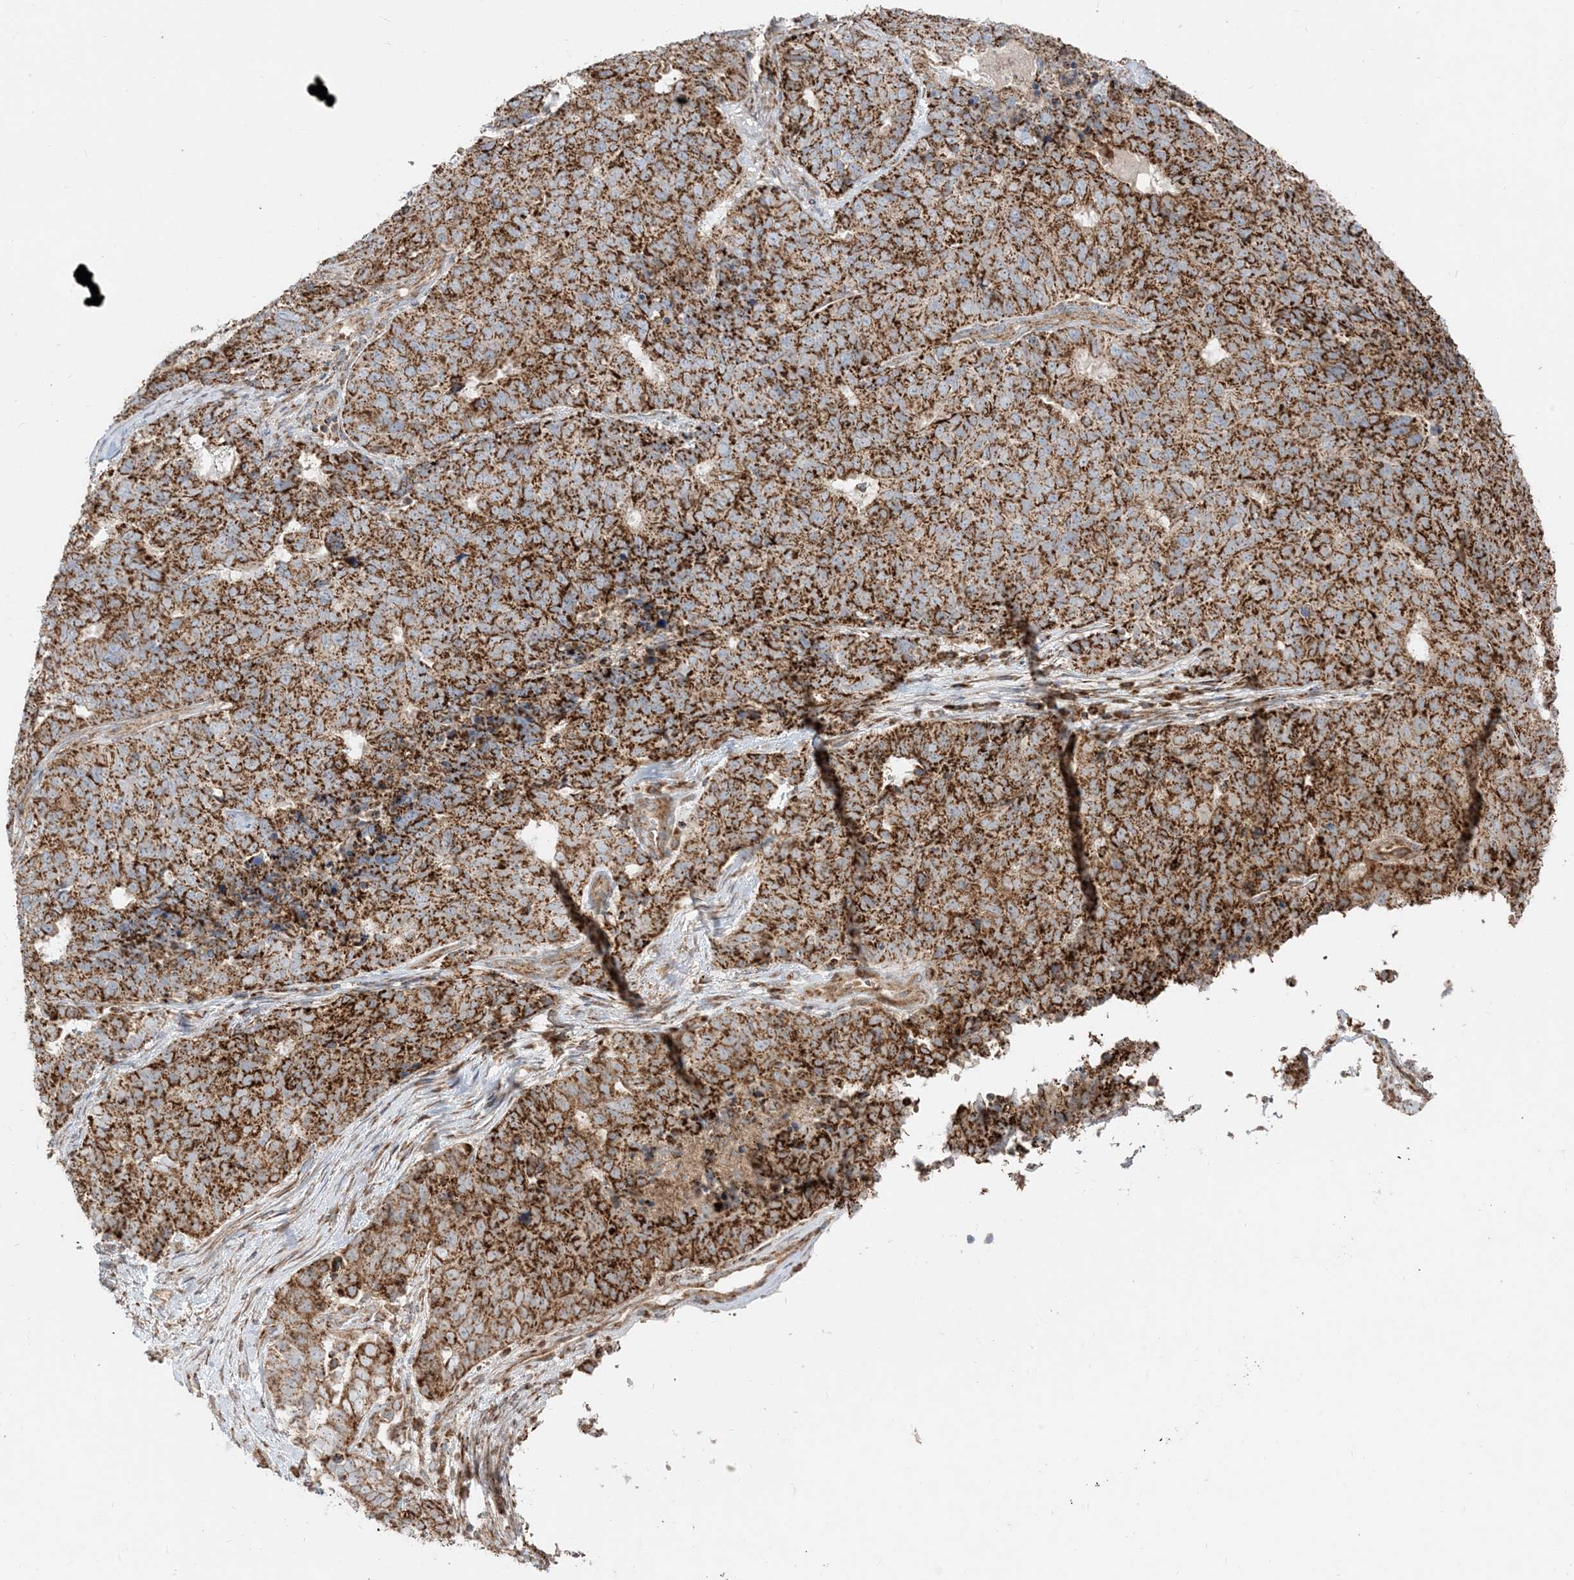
{"staining": {"intensity": "strong", "quantity": ">75%", "location": "cytoplasmic/membranous"}, "tissue": "cervical cancer", "cell_type": "Tumor cells", "image_type": "cancer", "snomed": [{"axis": "morphology", "description": "Squamous cell carcinoma, NOS"}, {"axis": "topography", "description": "Cervix"}], "caption": "A high-resolution image shows IHC staining of cervical cancer, which exhibits strong cytoplasmic/membranous expression in about >75% of tumor cells.", "gene": "AARS2", "patient": {"sex": "female", "age": 63}}